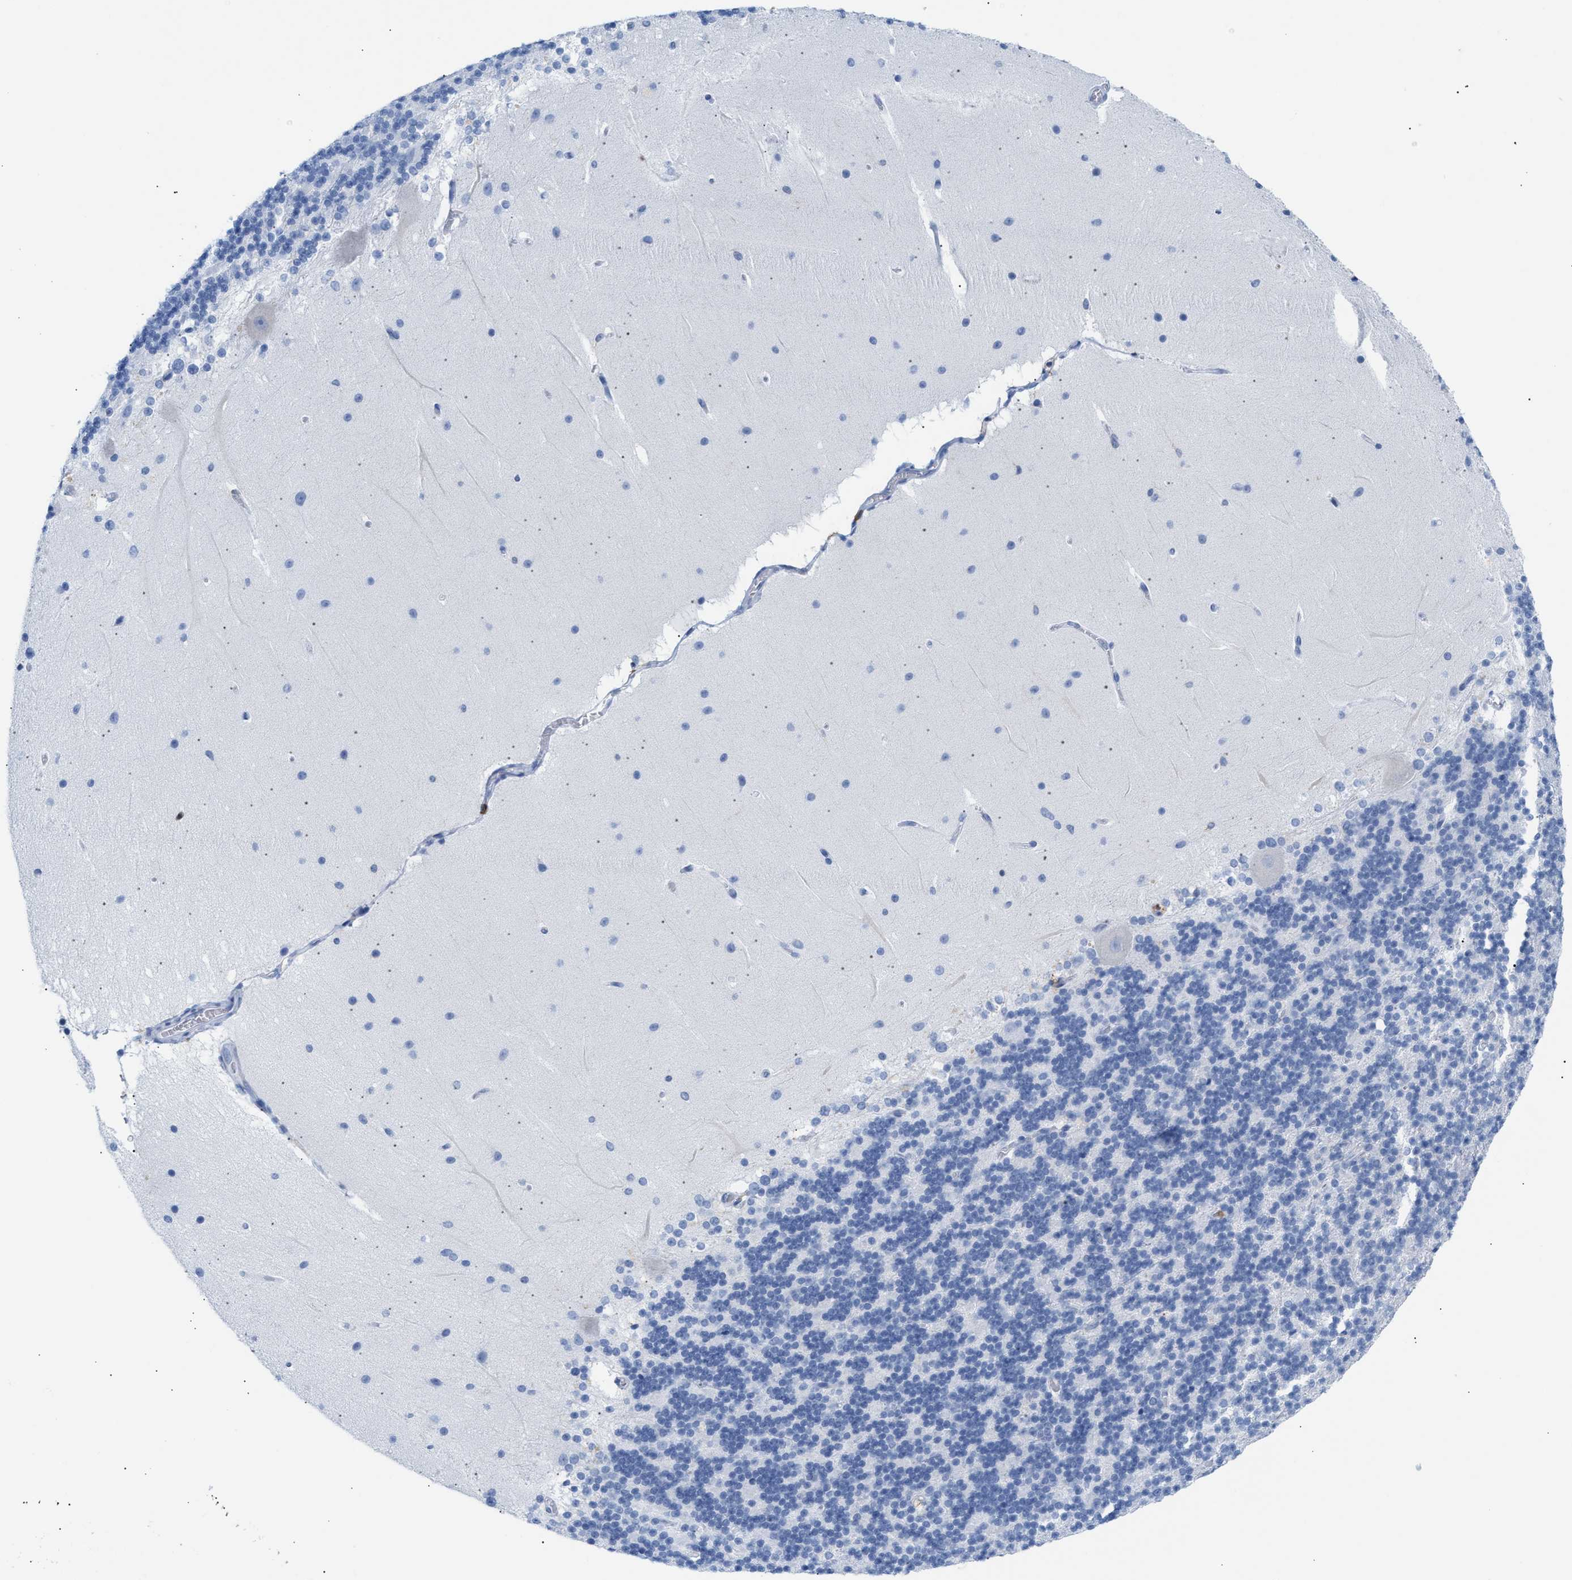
{"staining": {"intensity": "negative", "quantity": "none", "location": "none"}, "tissue": "cerebellum", "cell_type": "Cells in granular layer", "image_type": "normal", "snomed": [{"axis": "morphology", "description": "Normal tissue, NOS"}, {"axis": "topography", "description": "Cerebellum"}], "caption": "The image exhibits no significant positivity in cells in granular layer of cerebellum.", "gene": "LCP1", "patient": {"sex": "female", "age": 19}}